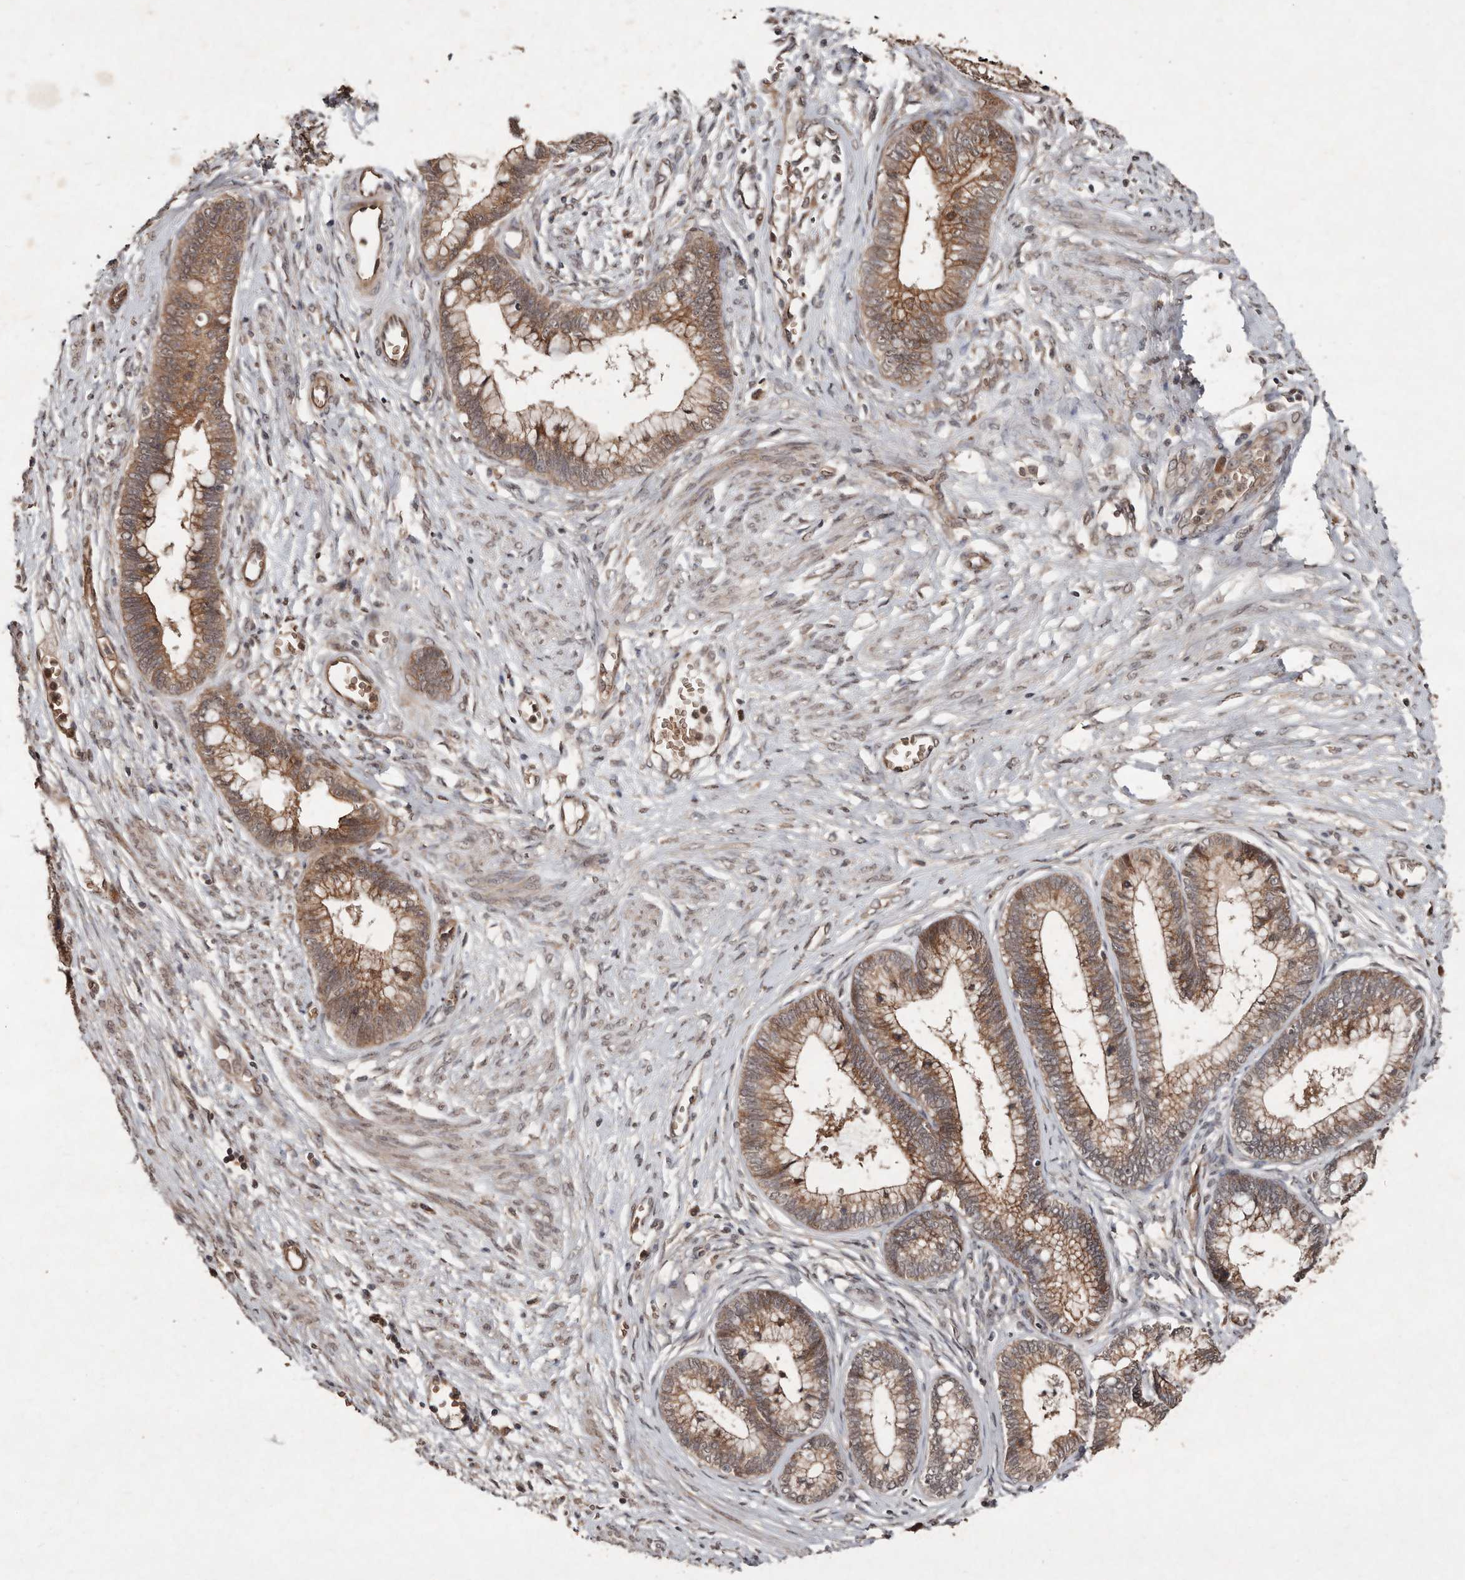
{"staining": {"intensity": "moderate", "quantity": ">75%", "location": "cytoplasmic/membranous"}, "tissue": "cervical cancer", "cell_type": "Tumor cells", "image_type": "cancer", "snomed": [{"axis": "morphology", "description": "Adenocarcinoma, NOS"}, {"axis": "topography", "description": "Cervix"}], "caption": "A micrograph of human adenocarcinoma (cervical) stained for a protein demonstrates moderate cytoplasmic/membranous brown staining in tumor cells.", "gene": "DIP2C", "patient": {"sex": "female", "age": 44}}